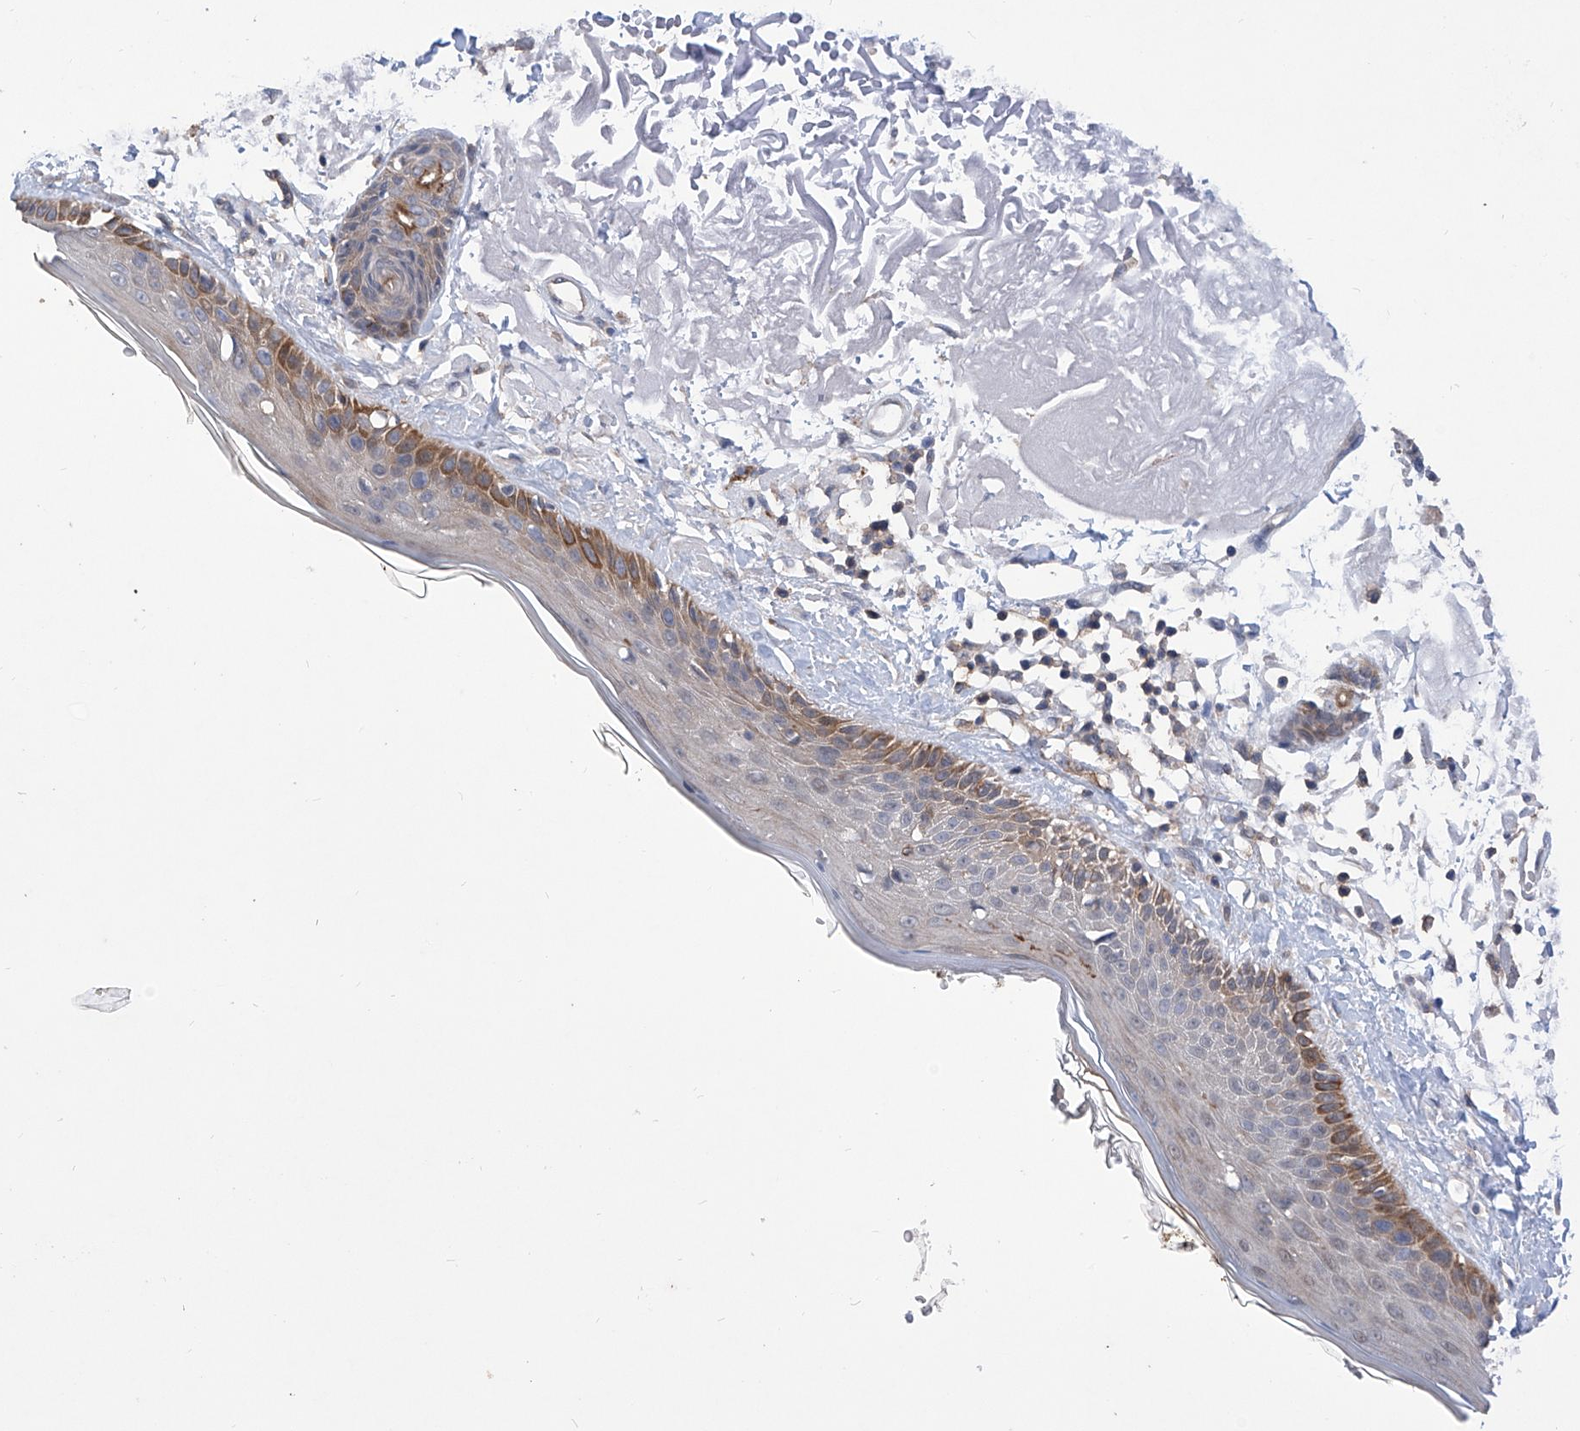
{"staining": {"intensity": "negative", "quantity": "none", "location": "none"}, "tissue": "skin", "cell_type": "Fibroblasts", "image_type": "normal", "snomed": [{"axis": "morphology", "description": "Normal tissue, NOS"}, {"axis": "topography", "description": "Skin"}, {"axis": "topography", "description": "Skeletal muscle"}], "caption": "The image demonstrates no significant expression in fibroblasts of skin. (Brightfield microscopy of DAB (3,3'-diaminobenzidine) immunohistochemistry at high magnification).", "gene": "KIFC2", "patient": {"sex": "male", "age": 83}}